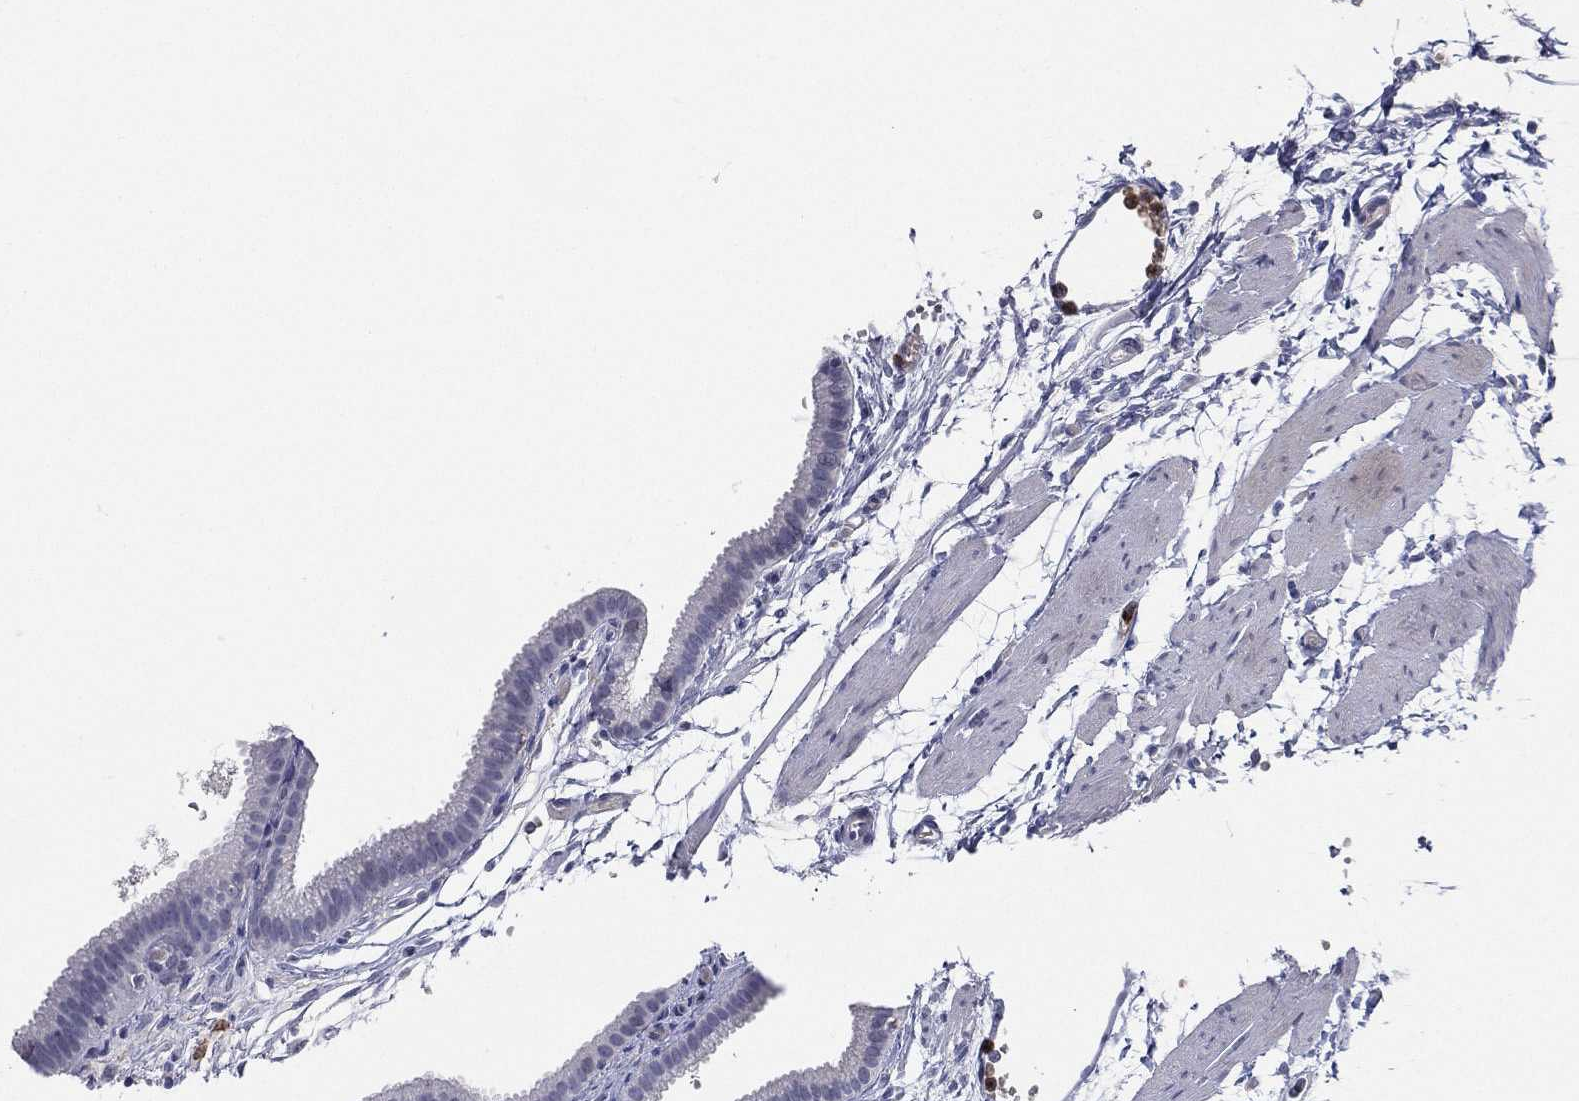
{"staining": {"intensity": "negative", "quantity": "none", "location": "none"}, "tissue": "gallbladder", "cell_type": "Glandular cells", "image_type": "normal", "snomed": [{"axis": "morphology", "description": "Normal tissue, NOS"}, {"axis": "topography", "description": "Gallbladder"}, {"axis": "topography", "description": "Peripheral nerve tissue"}], "caption": "A high-resolution photomicrograph shows IHC staining of benign gallbladder, which displays no significant expression in glandular cells. (Brightfield microscopy of DAB (3,3'-diaminobenzidine) IHC at high magnification).", "gene": "EVI2B", "patient": {"sex": "female", "age": 45}}